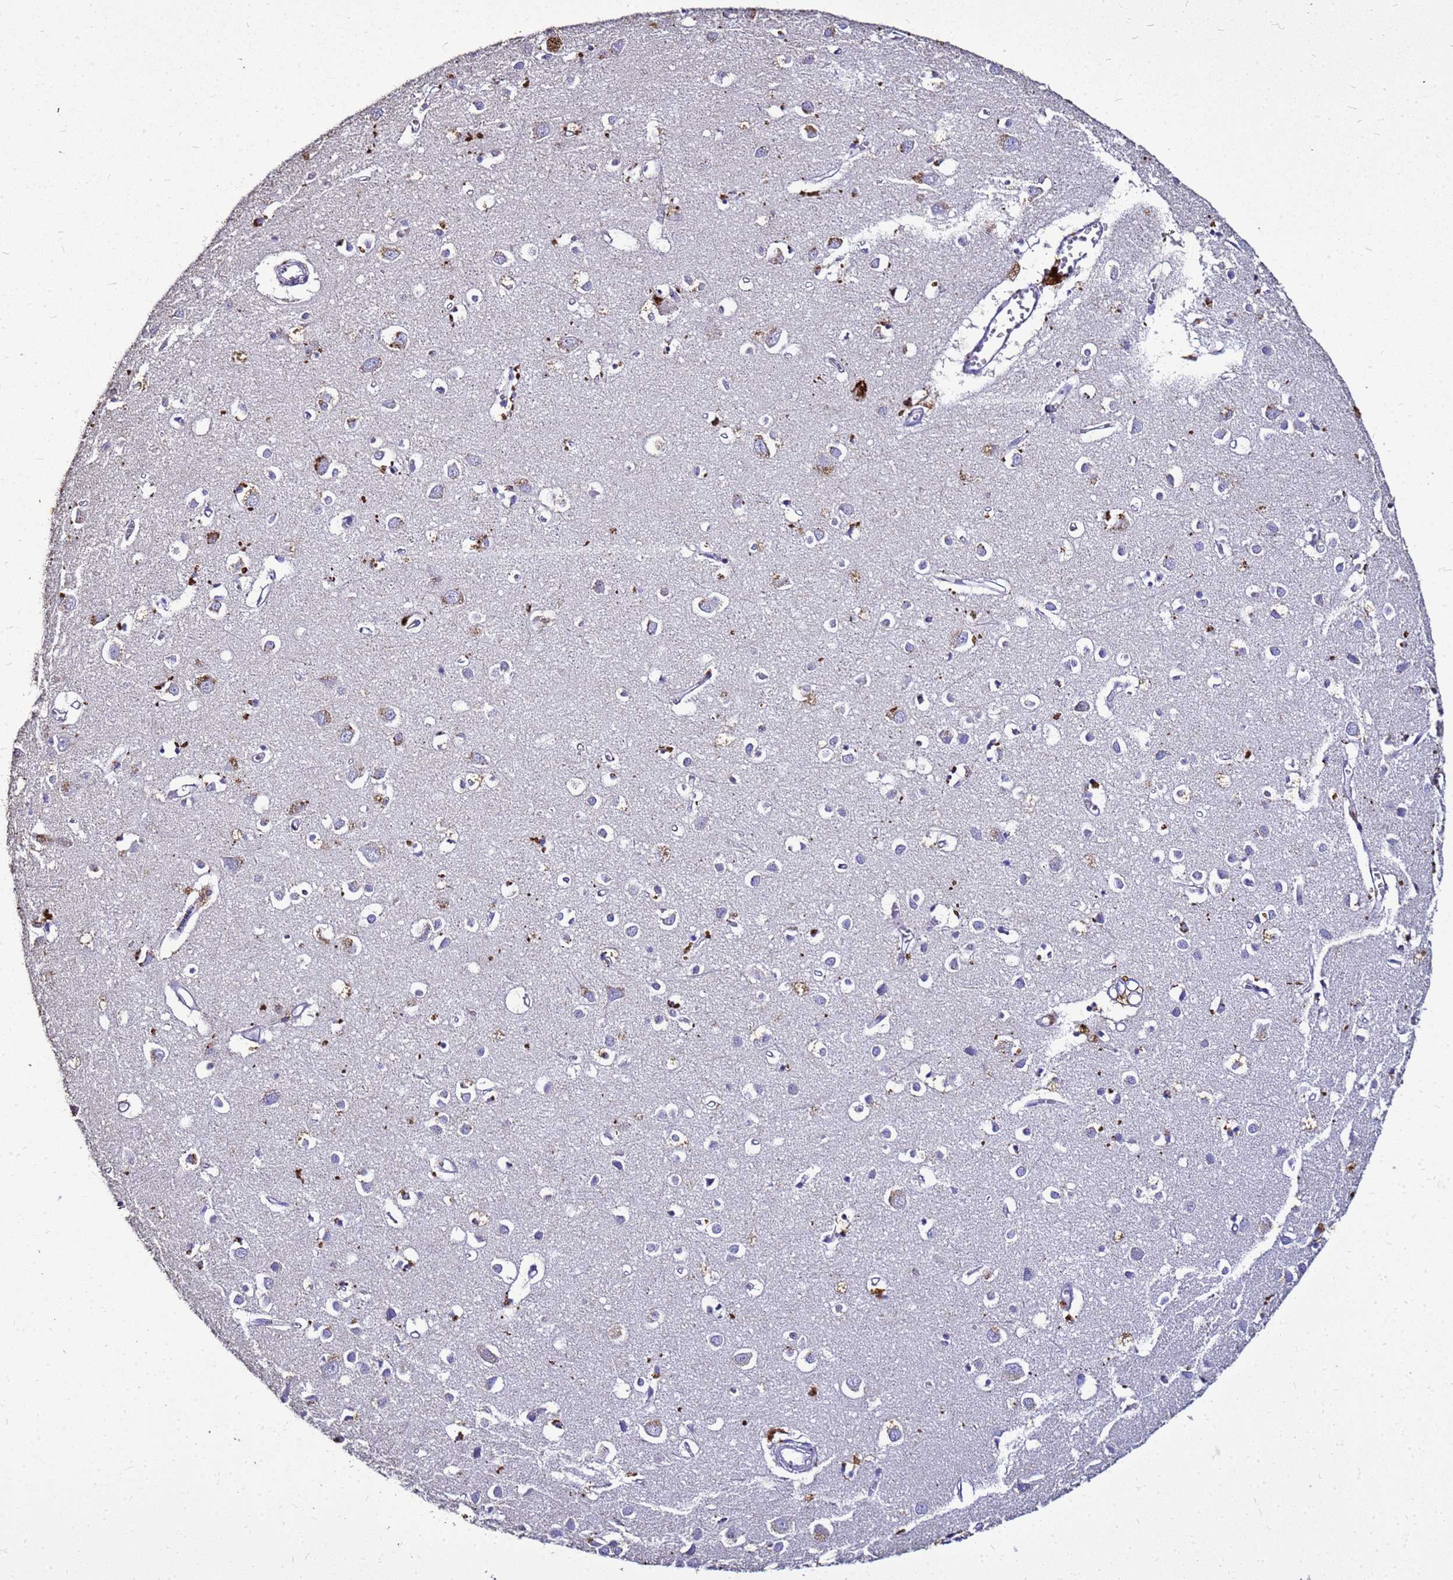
{"staining": {"intensity": "moderate", "quantity": "<25%", "location": "cytoplasmic/membranous"}, "tissue": "cerebral cortex", "cell_type": "Endothelial cells", "image_type": "normal", "snomed": [{"axis": "morphology", "description": "Normal tissue, NOS"}, {"axis": "topography", "description": "Cerebral cortex"}], "caption": "Immunohistochemistry (IHC) staining of unremarkable cerebral cortex, which displays low levels of moderate cytoplasmic/membranous positivity in about <25% of endothelial cells indicating moderate cytoplasmic/membranous protein expression. The staining was performed using DAB (brown) for protein detection and nuclei were counterstained in hematoxylin (blue).", "gene": "S100A2", "patient": {"sex": "female", "age": 64}}